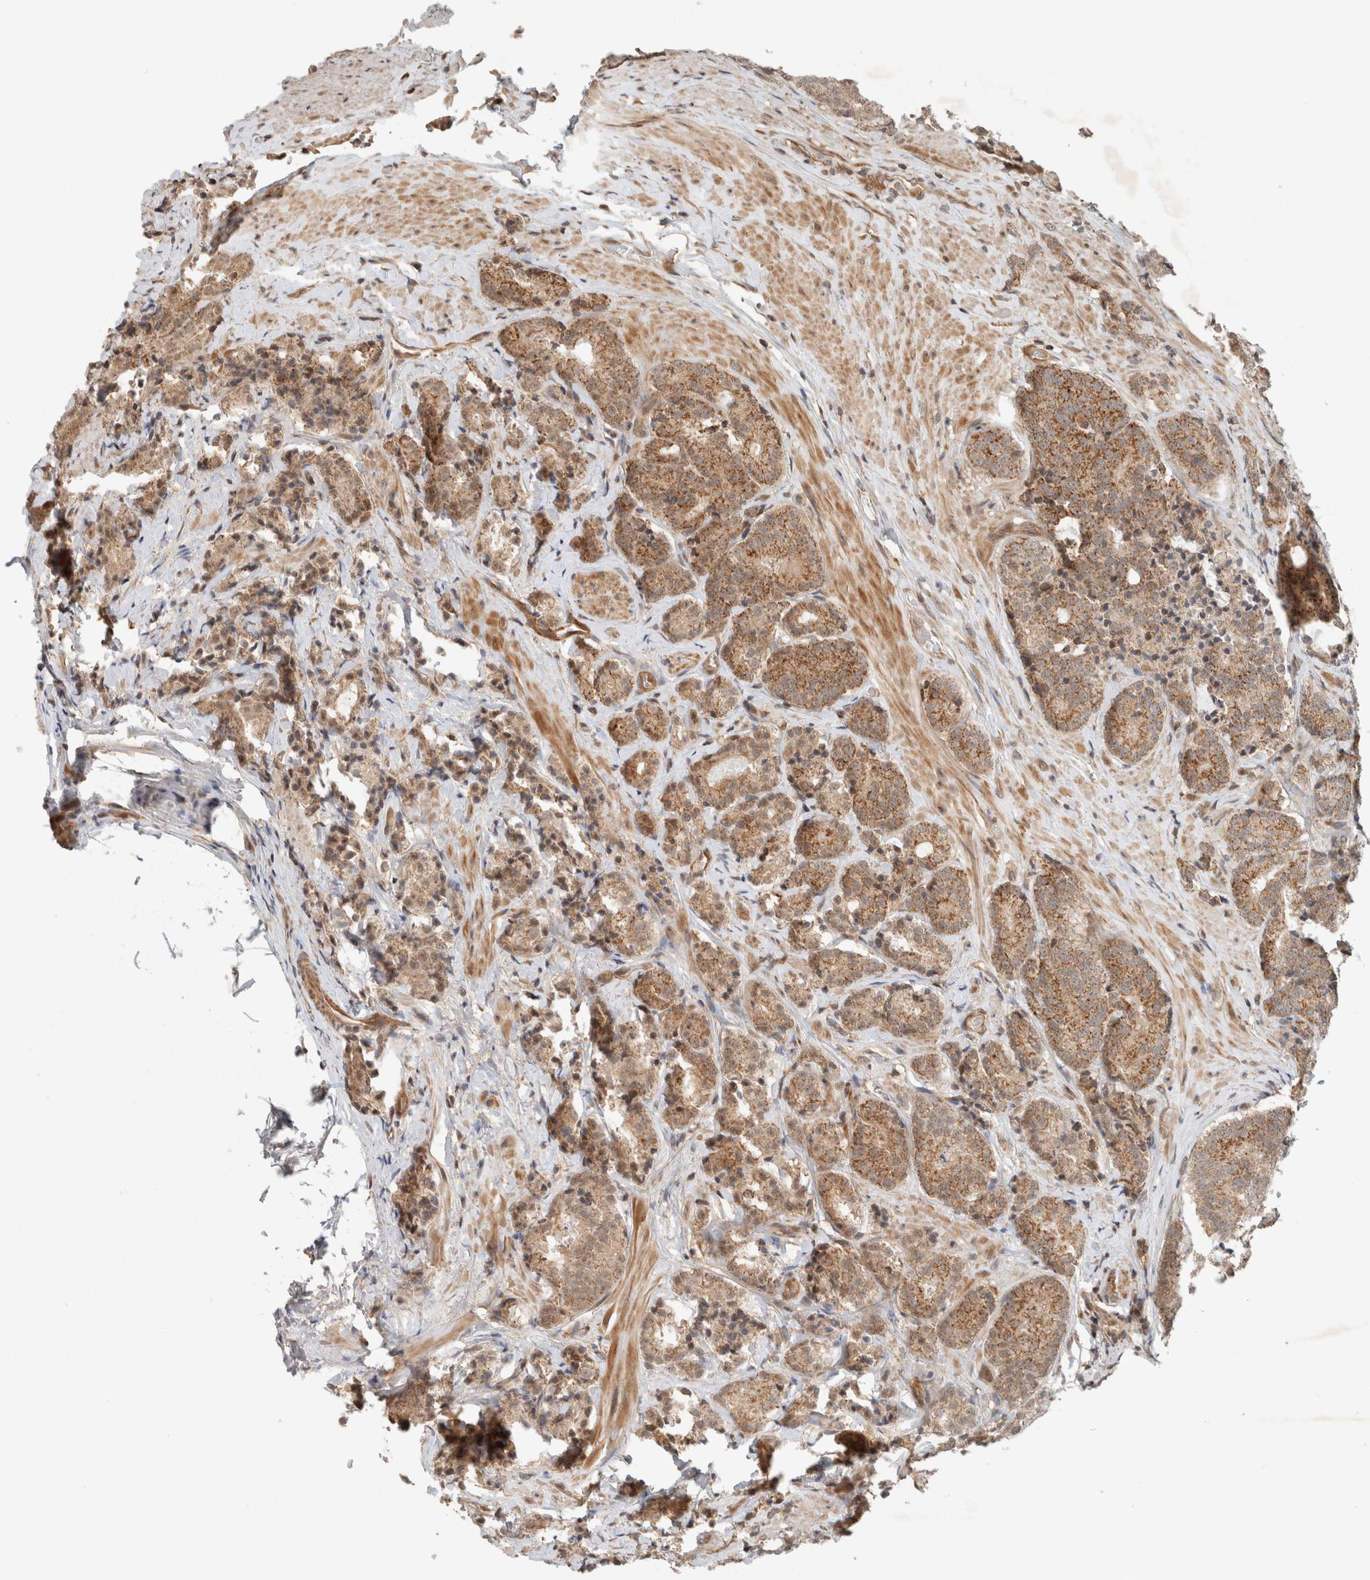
{"staining": {"intensity": "moderate", "quantity": ">75%", "location": "cytoplasmic/membranous"}, "tissue": "prostate cancer", "cell_type": "Tumor cells", "image_type": "cancer", "snomed": [{"axis": "morphology", "description": "Adenocarcinoma, High grade"}, {"axis": "topography", "description": "Prostate"}], "caption": "Protein staining of high-grade adenocarcinoma (prostate) tissue displays moderate cytoplasmic/membranous positivity in about >75% of tumor cells. The staining was performed using DAB (3,3'-diaminobenzidine), with brown indicating positive protein expression. Nuclei are stained blue with hematoxylin.", "gene": "CAAP1", "patient": {"sex": "male", "age": 61}}